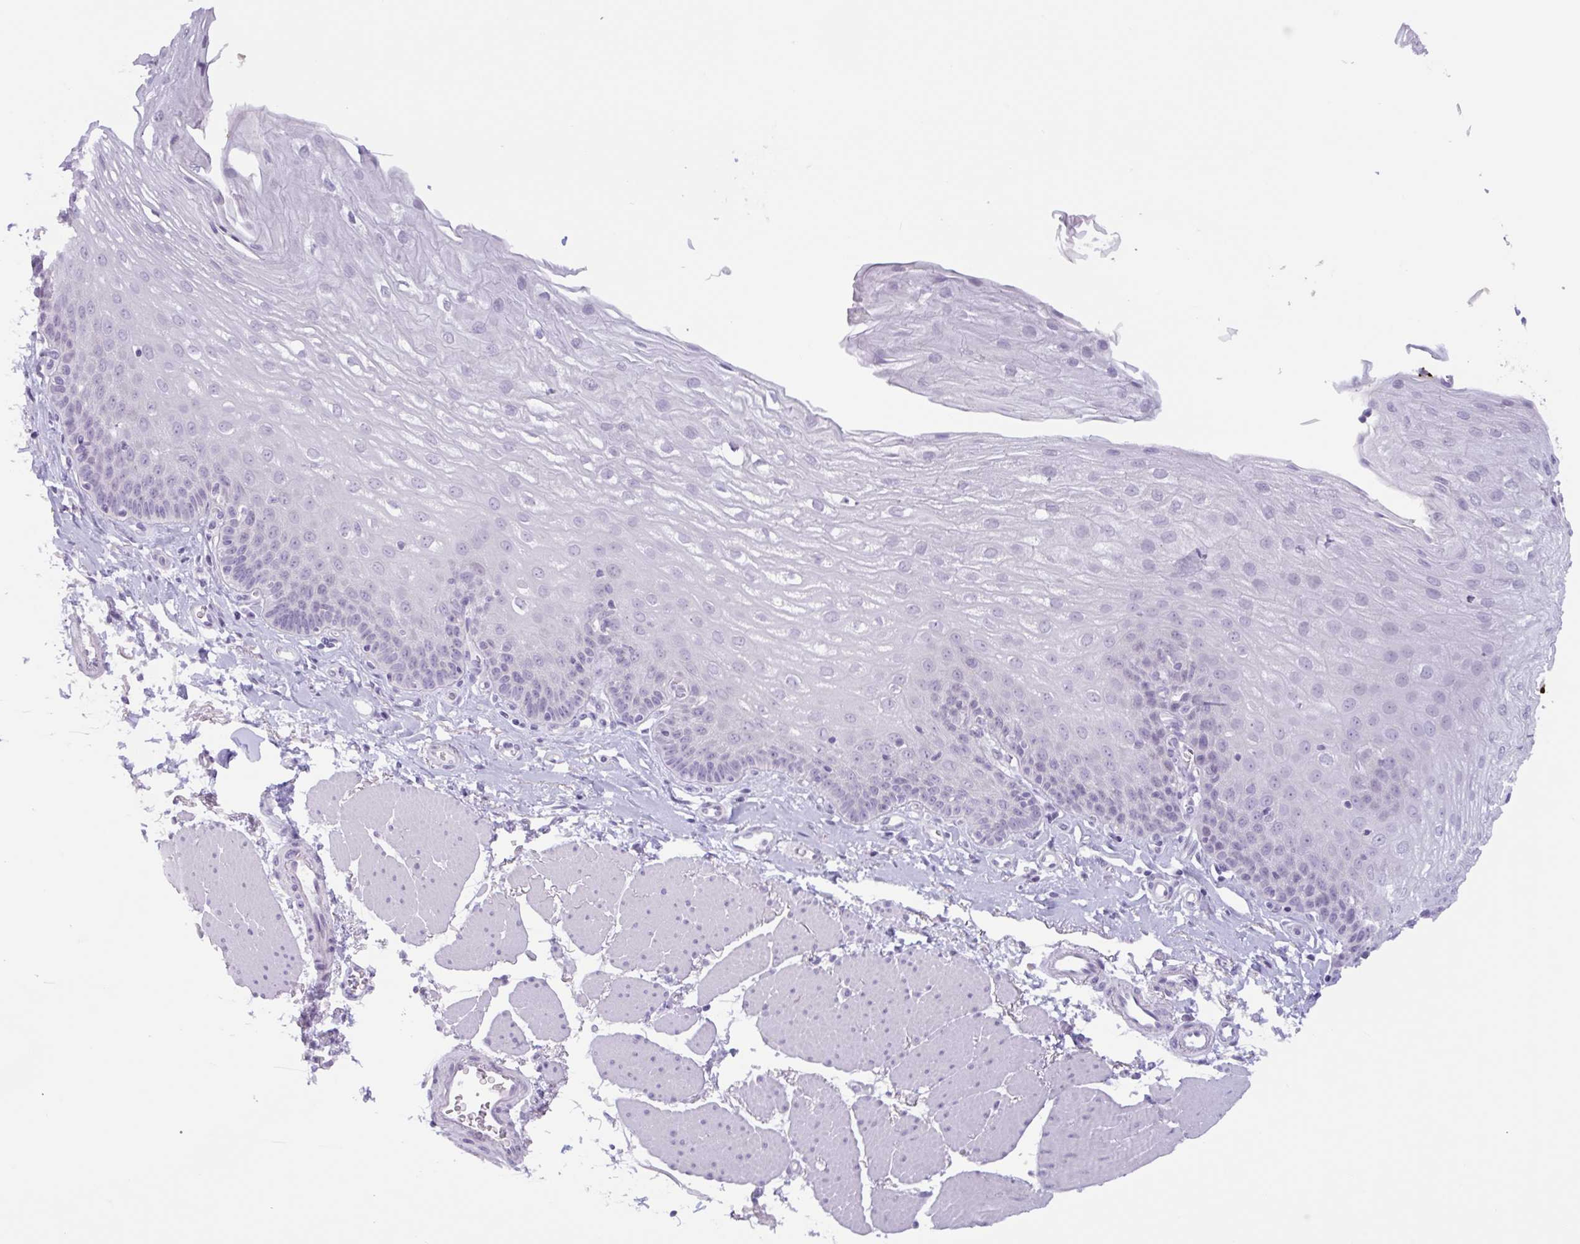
{"staining": {"intensity": "negative", "quantity": "none", "location": "none"}, "tissue": "esophagus", "cell_type": "Squamous epithelial cells", "image_type": "normal", "snomed": [{"axis": "morphology", "description": "Normal tissue, NOS"}, {"axis": "topography", "description": "Esophagus"}], "caption": "An immunohistochemistry (IHC) histopathology image of unremarkable esophagus is shown. There is no staining in squamous epithelial cells of esophagus.", "gene": "CTSE", "patient": {"sex": "female", "age": 81}}